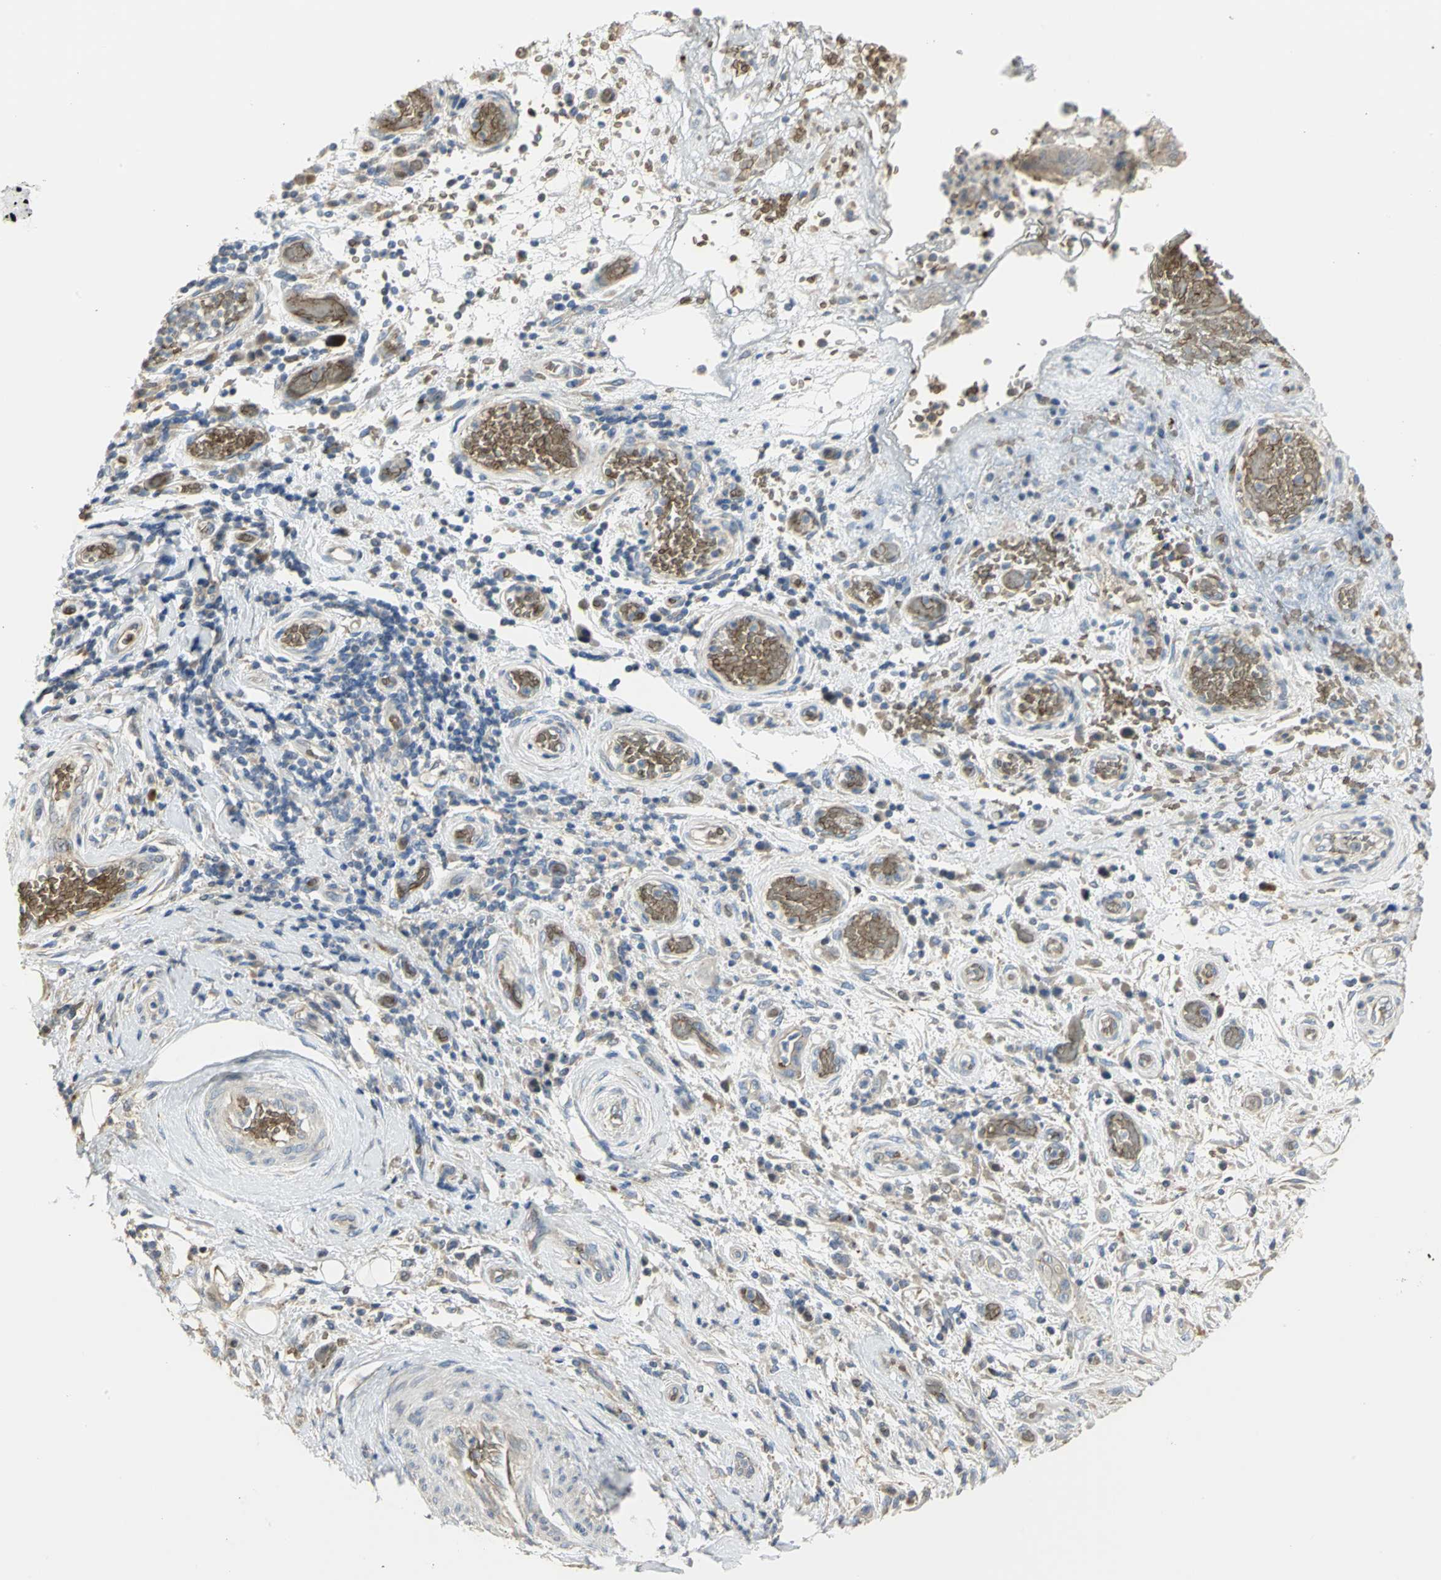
{"staining": {"intensity": "weak", "quantity": "25%-75%", "location": "cytoplasmic/membranous"}, "tissue": "stomach cancer", "cell_type": "Tumor cells", "image_type": "cancer", "snomed": [{"axis": "morphology", "description": "Adenocarcinoma, NOS"}, {"axis": "topography", "description": "Stomach"}], "caption": "This is a photomicrograph of IHC staining of stomach cancer, which shows weak expression in the cytoplasmic/membranous of tumor cells.", "gene": "ANK1", "patient": {"sex": "female", "age": 73}}